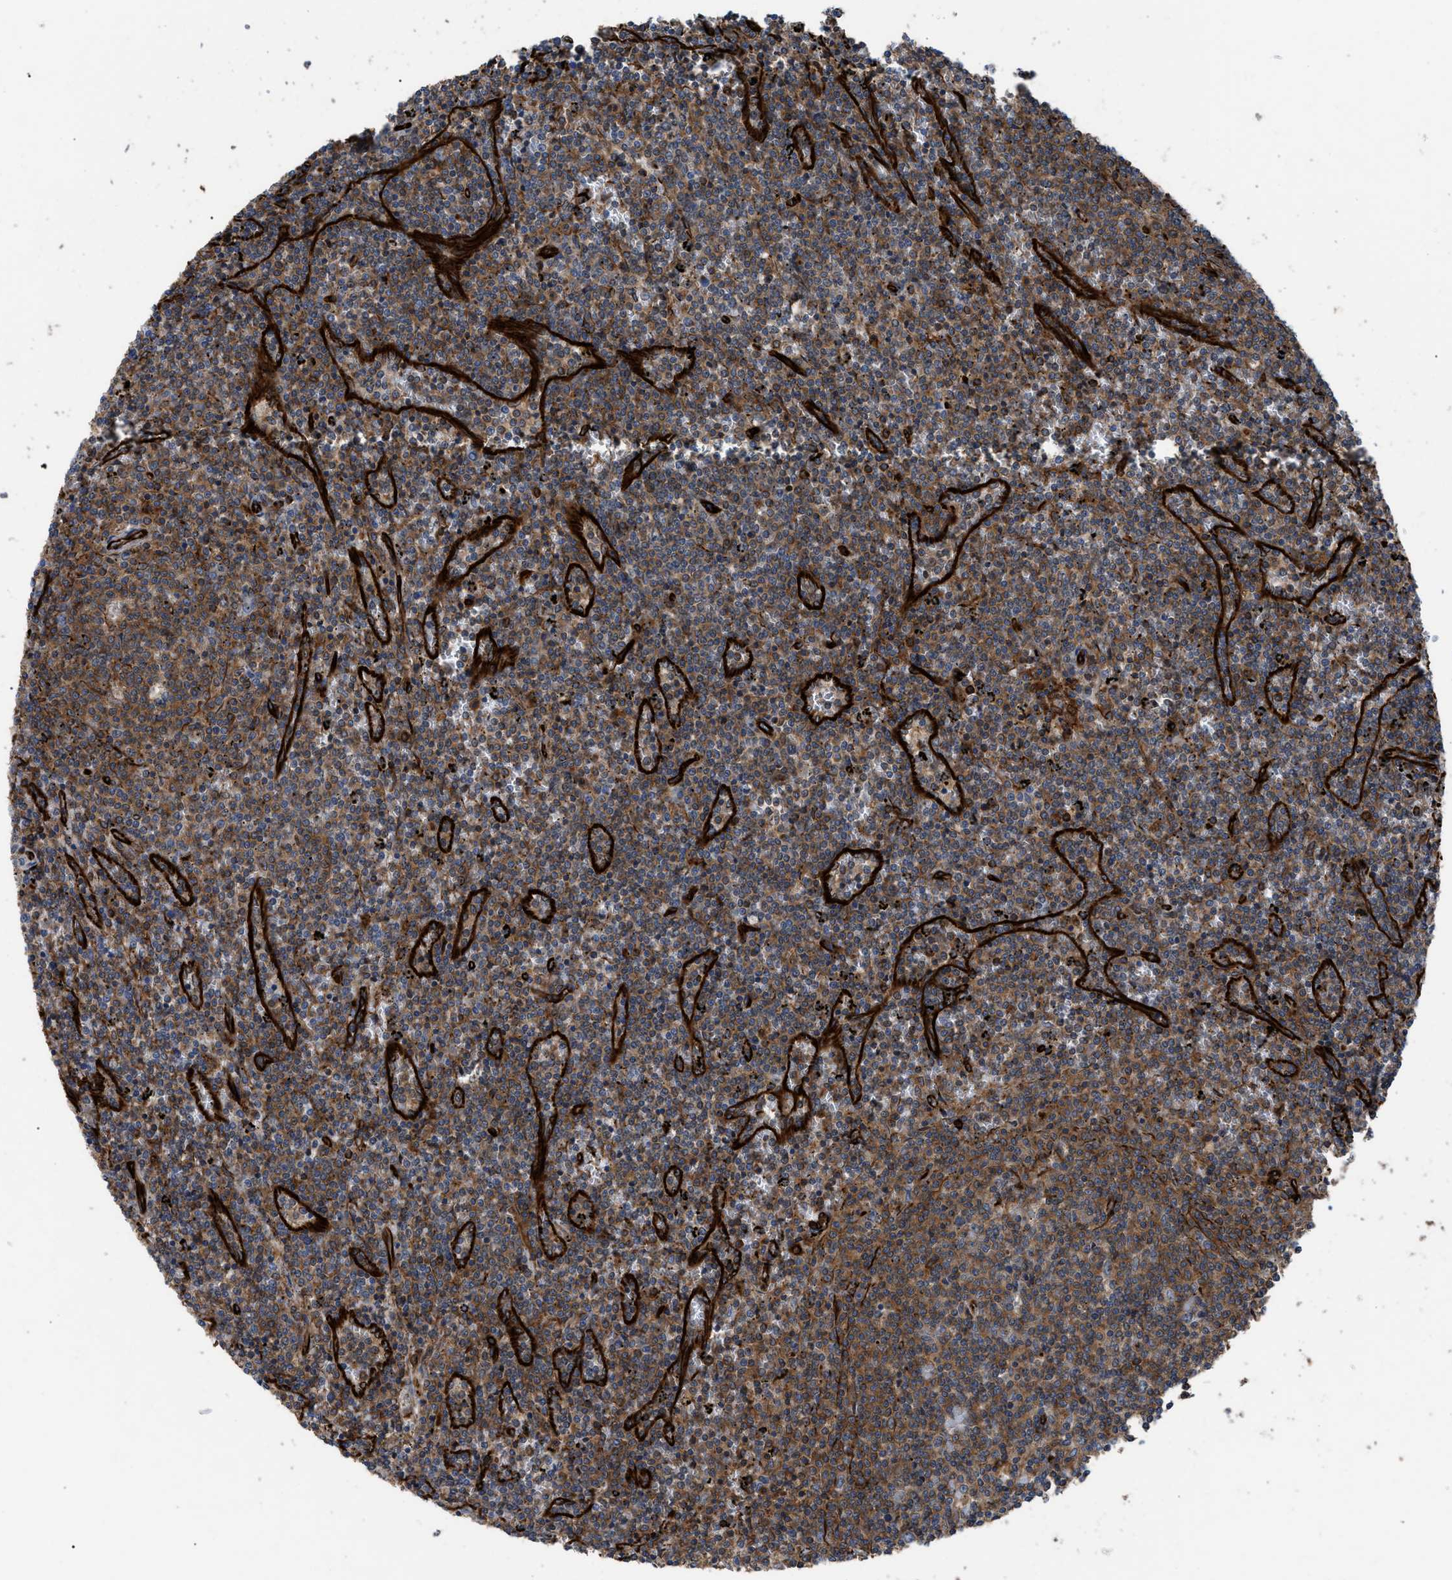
{"staining": {"intensity": "moderate", "quantity": ">75%", "location": "cytoplasmic/membranous"}, "tissue": "lymphoma", "cell_type": "Tumor cells", "image_type": "cancer", "snomed": [{"axis": "morphology", "description": "Malignant lymphoma, non-Hodgkin's type, Low grade"}, {"axis": "topography", "description": "Spleen"}], "caption": "This is a histology image of immunohistochemistry (IHC) staining of lymphoma, which shows moderate positivity in the cytoplasmic/membranous of tumor cells.", "gene": "PTPRE", "patient": {"sex": "female", "age": 50}}